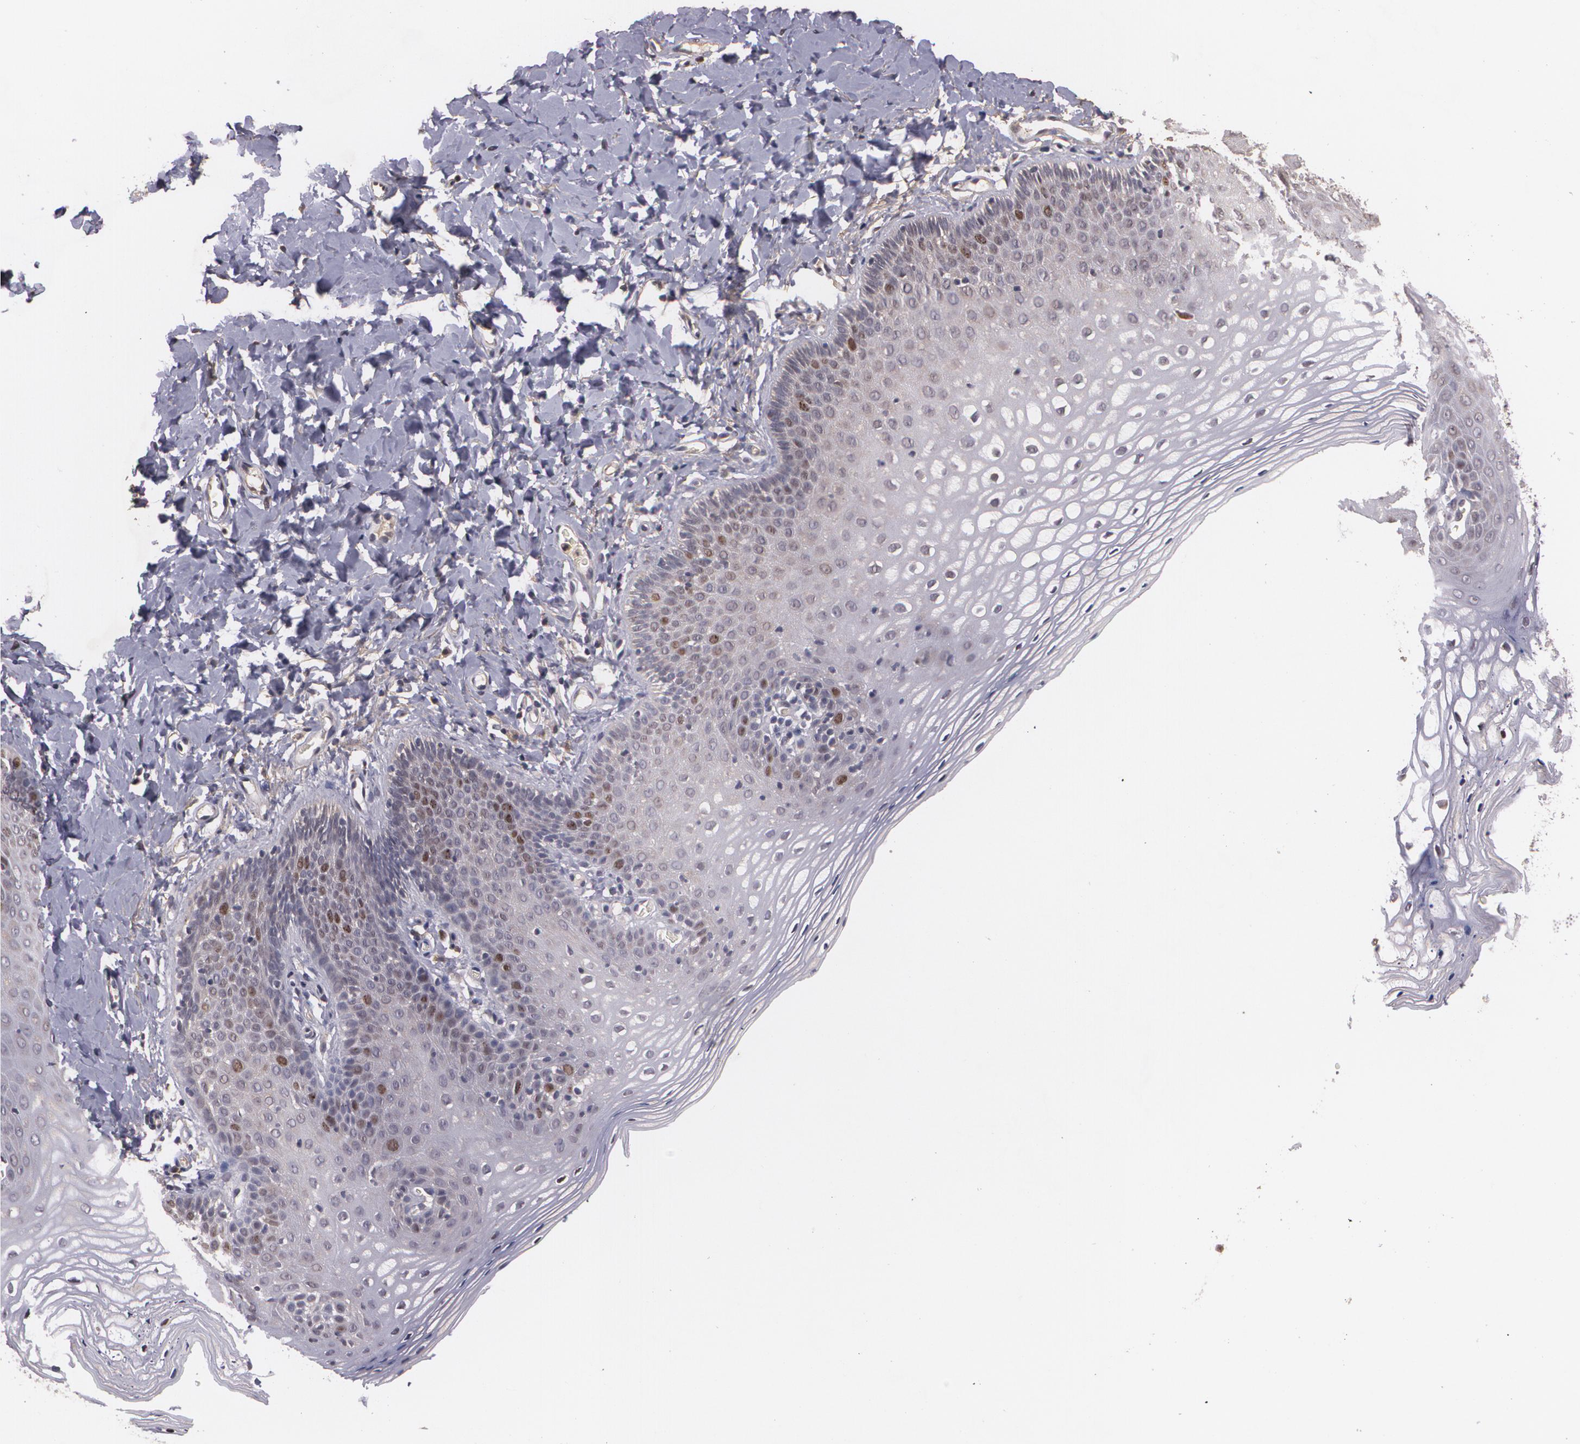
{"staining": {"intensity": "moderate", "quantity": "<25%", "location": "nuclear"}, "tissue": "vagina", "cell_type": "Squamous epithelial cells", "image_type": "normal", "snomed": [{"axis": "morphology", "description": "Normal tissue, NOS"}, {"axis": "topography", "description": "Vagina"}], "caption": "The photomicrograph shows a brown stain indicating the presence of a protein in the nuclear of squamous epithelial cells in vagina. The staining is performed using DAB brown chromogen to label protein expression. The nuclei are counter-stained blue using hematoxylin.", "gene": "BRCA1", "patient": {"sex": "female", "age": 55}}